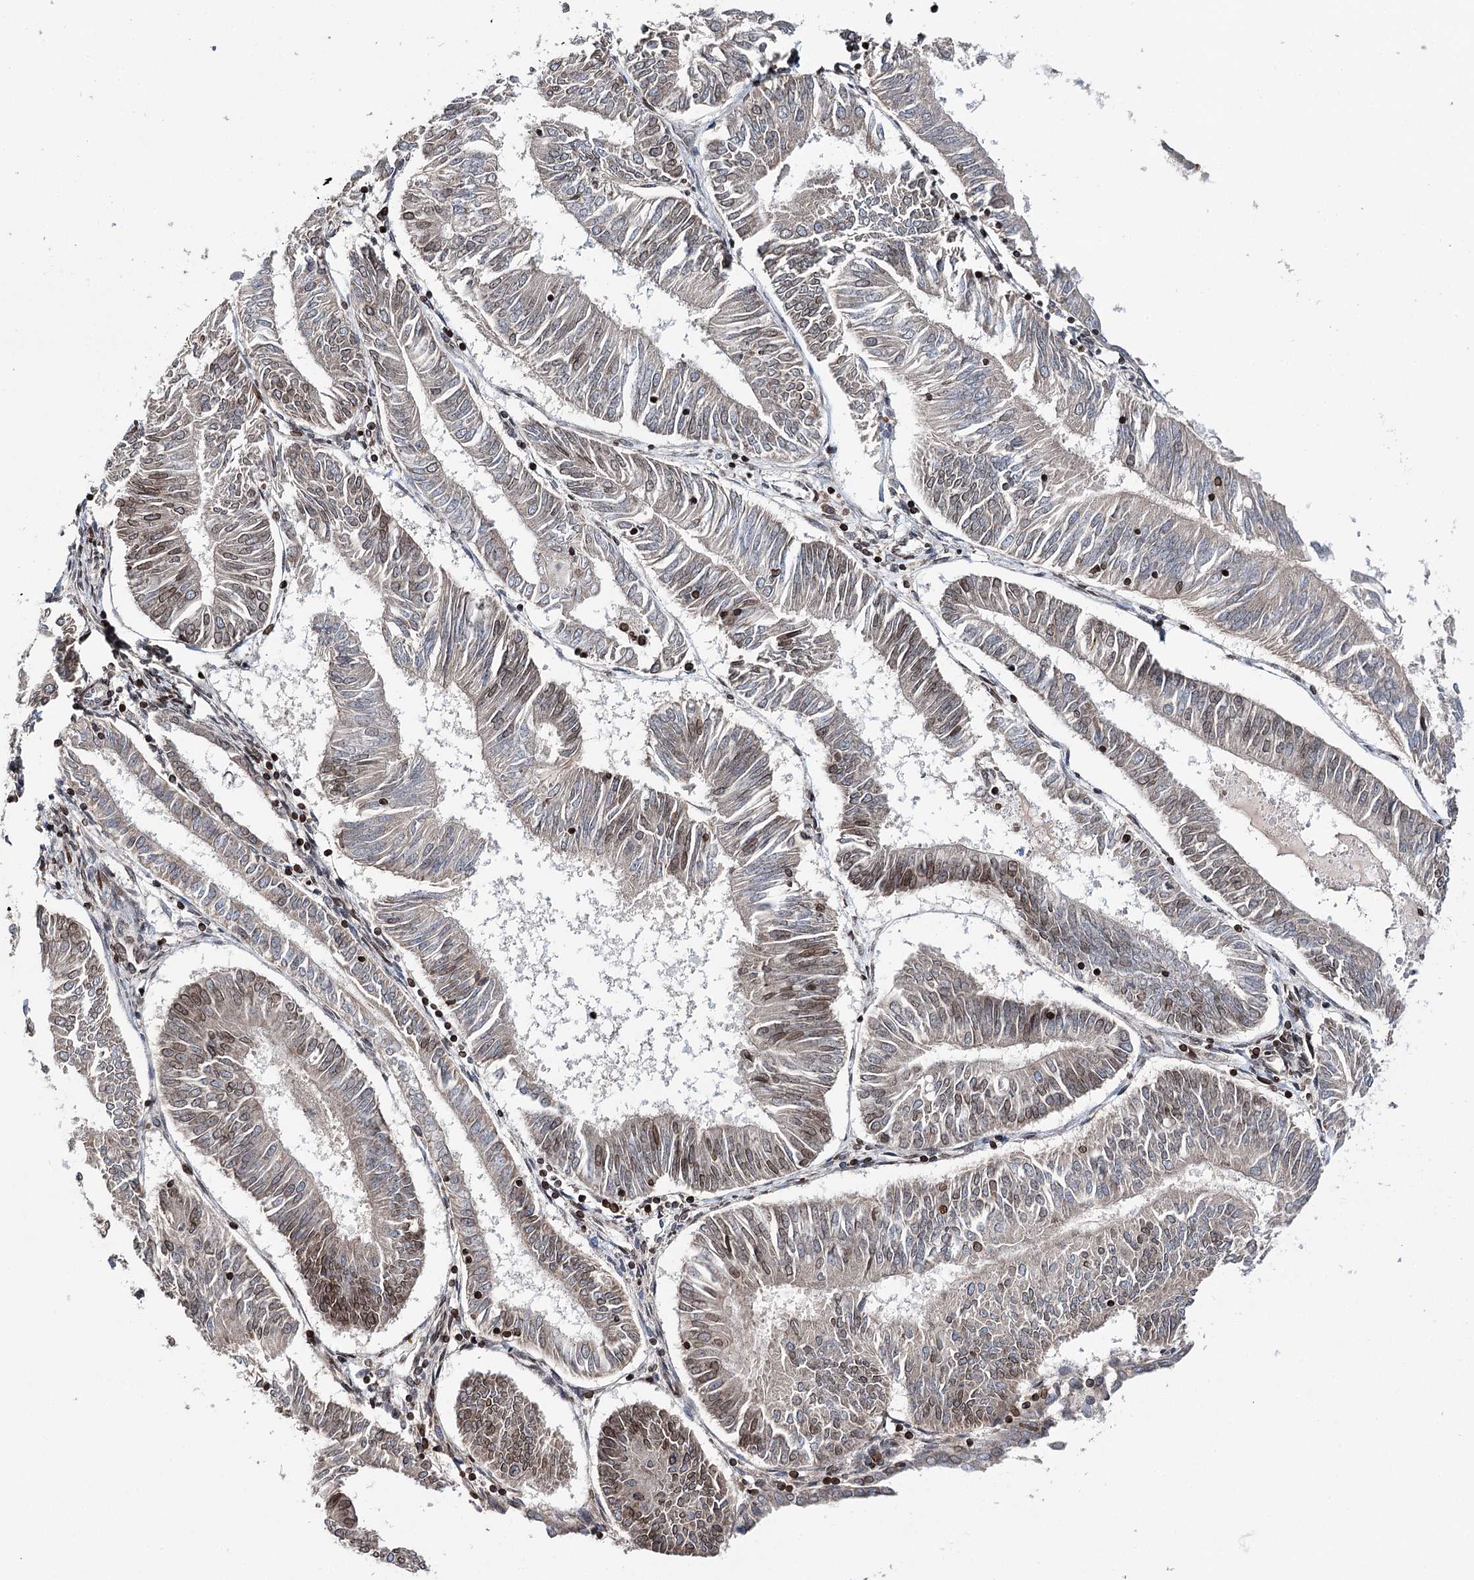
{"staining": {"intensity": "moderate", "quantity": "<25%", "location": "cytoplasmic/membranous,nuclear"}, "tissue": "endometrial cancer", "cell_type": "Tumor cells", "image_type": "cancer", "snomed": [{"axis": "morphology", "description": "Adenocarcinoma, NOS"}, {"axis": "topography", "description": "Endometrium"}], "caption": "Immunohistochemistry (IHC) (DAB (3,3'-diaminobenzidine)) staining of human adenocarcinoma (endometrial) reveals moderate cytoplasmic/membranous and nuclear protein positivity in about <25% of tumor cells.", "gene": "CFAP46", "patient": {"sex": "female", "age": 58}}